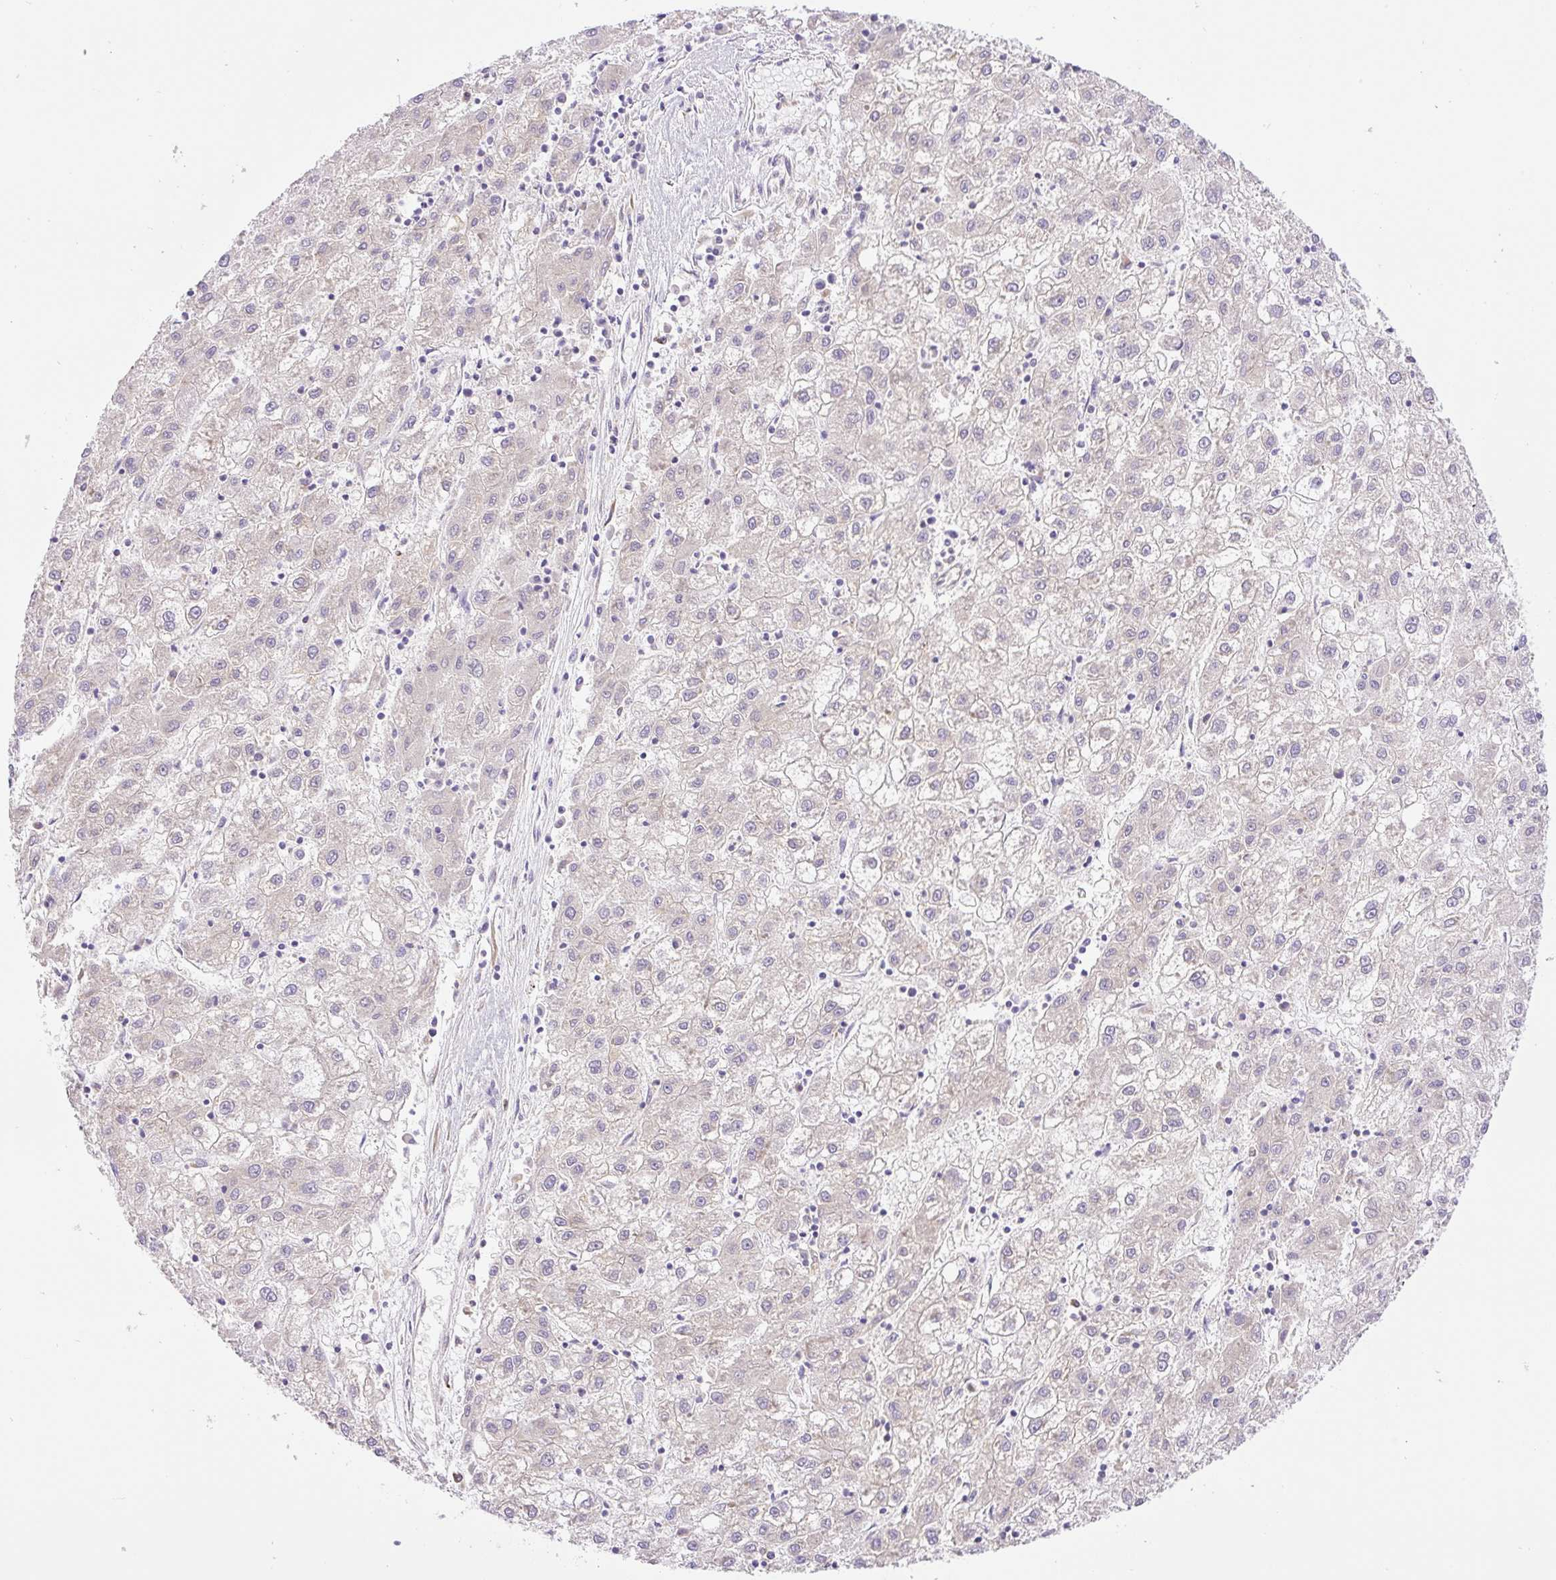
{"staining": {"intensity": "negative", "quantity": "none", "location": "none"}, "tissue": "liver cancer", "cell_type": "Tumor cells", "image_type": "cancer", "snomed": [{"axis": "morphology", "description": "Carcinoma, Hepatocellular, NOS"}, {"axis": "topography", "description": "Liver"}], "caption": "Immunohistochemistry of liver cancer displays no positivity in tumor cells.", "gene": "POFUT1", "patient": {"sex": "male", "age": 72}}